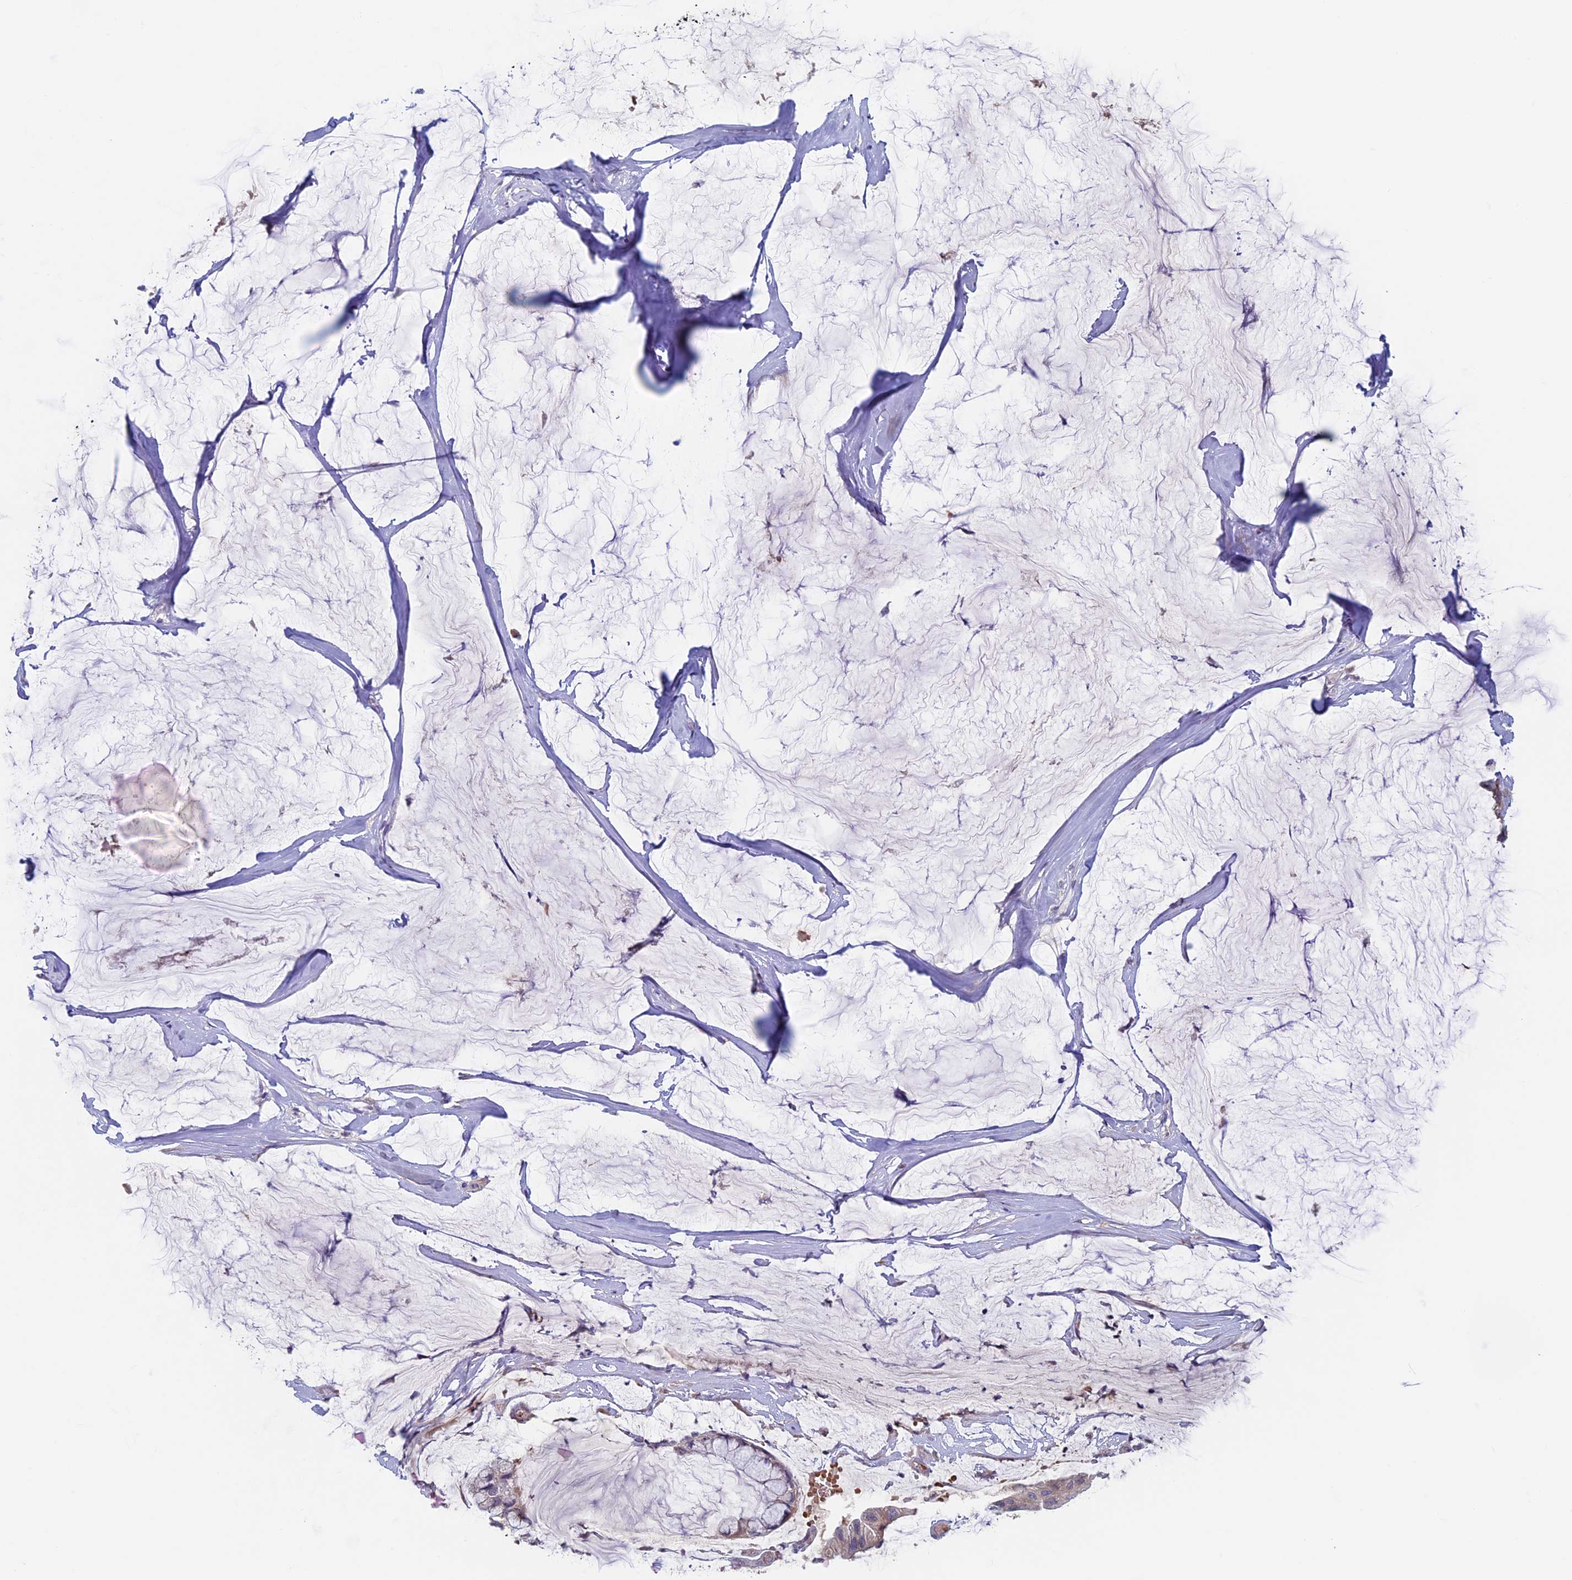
{"staining": {"intensity": "negative", "quantity": "none", "location": "none"}, "tissue": "ovarian cancer", "cell_type": "Tumor cells", "image_type": "cancer", "snomed": [{"axis": "morphology", "description": "Cystadenocarcinoma, mucinous, NOS"}, {"axis": "topography", "description": "Ovary"}], "caption": "Tumor cells are negative for brown protein staining in ovarian cancer (mucinous cystadenocarcinoma).", "gene": "RCCD1", "patient": {"sex": "female", "age": 39}}